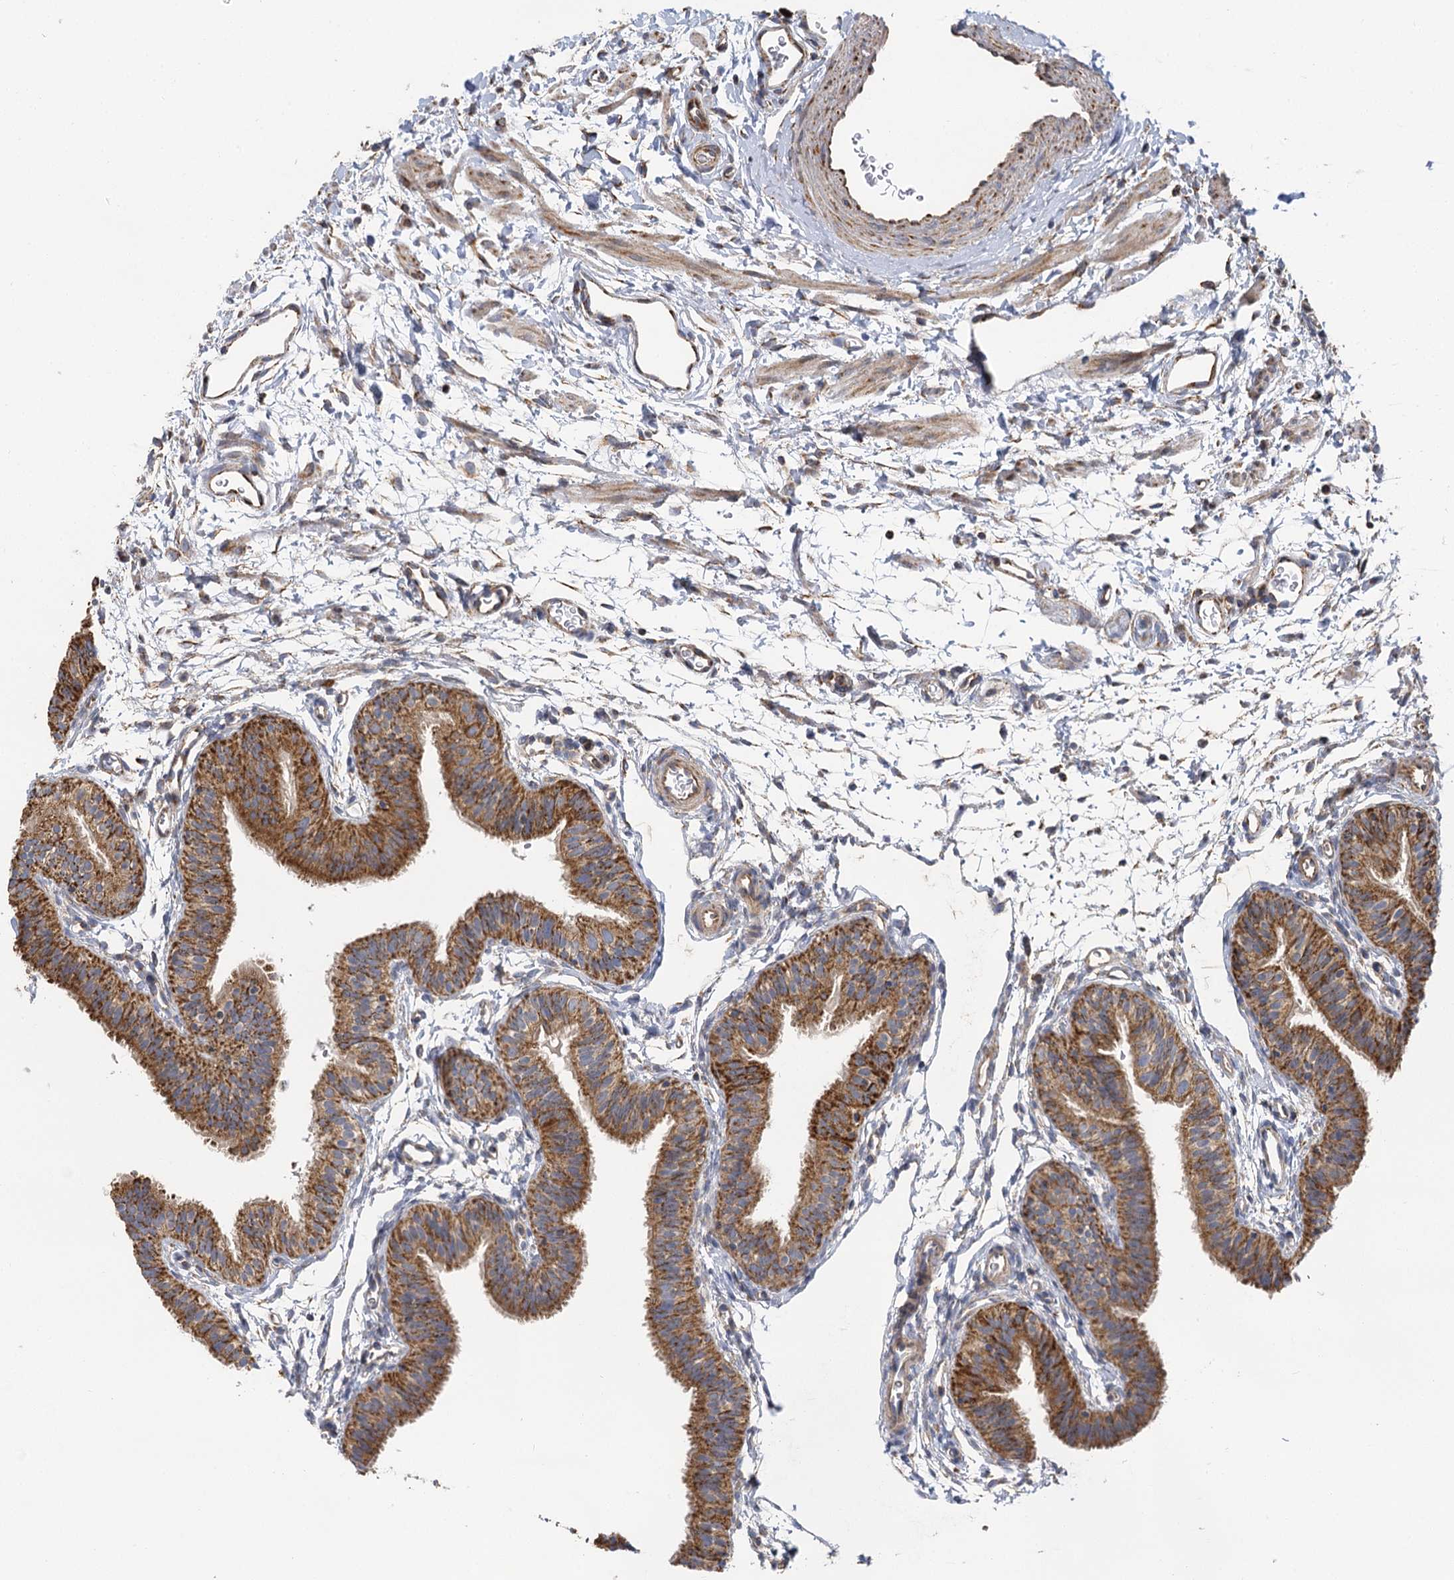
{"staining": {"intensity": "moderate", "quantity": ">75%", "location": "cytoplasmic/membranous"}, "tissue": "fallopian tube", "cell_type": "Glandular cells", "image_type": "normal", "snomed": [{"axis": "morphology", "description": "Normal tissue, NOS"}, {"axis": "topography", "description": "Fallopian tube"}], "caption": "The image demonstrates staining of benign fallopian tube, revealing moderate cytoplasmic/membranous protein expression (brown color) within glandular cells. Immunohistochemistry (ihc) stains the protein of interest in brown and the nuclei are stained blue.", "gene": "IL11RA", "patient": {"sex": "female", "age": 35}}